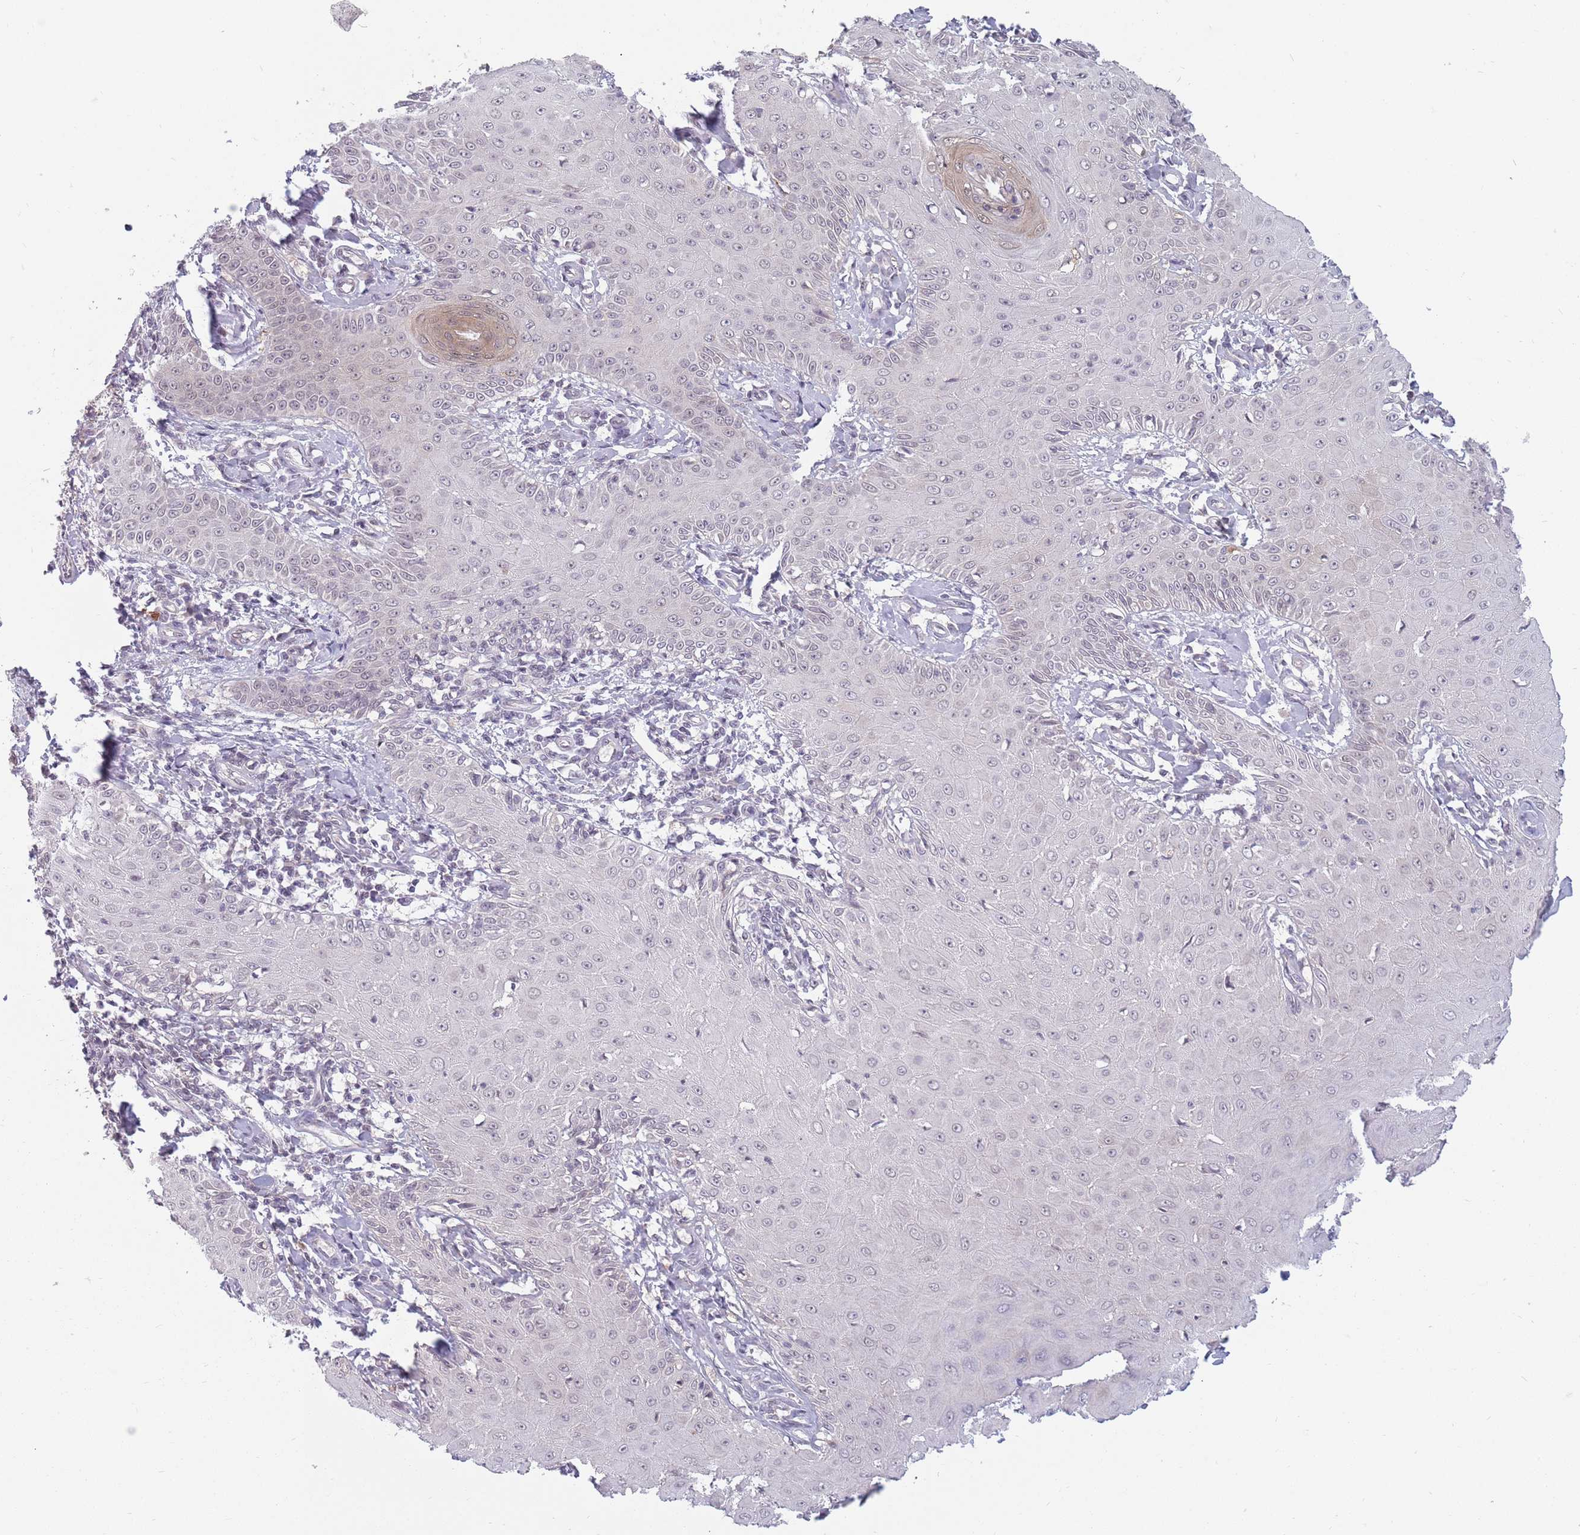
{"staining": {"intensity": "weak", "quantity": "<25%", "location": "cytoplasmic/membranous"}, "tissue": "skin cancer", "cell_type": "Tumor cells", "image_type": "cancer", "snomed": [{"axis": "morphology", "description": "Squamous cell carcinoma, NOS"}, {"axis": "topography", "description": "Skin"}], "caption": "A high-resolution photomicrograph shows IHC staining of skin cancer (squamous cell carcinoma), which exhibits no significant positivity in tumor cells.", "gene": "ZNF574", "patient": {"sex": "male", "age": 70}}